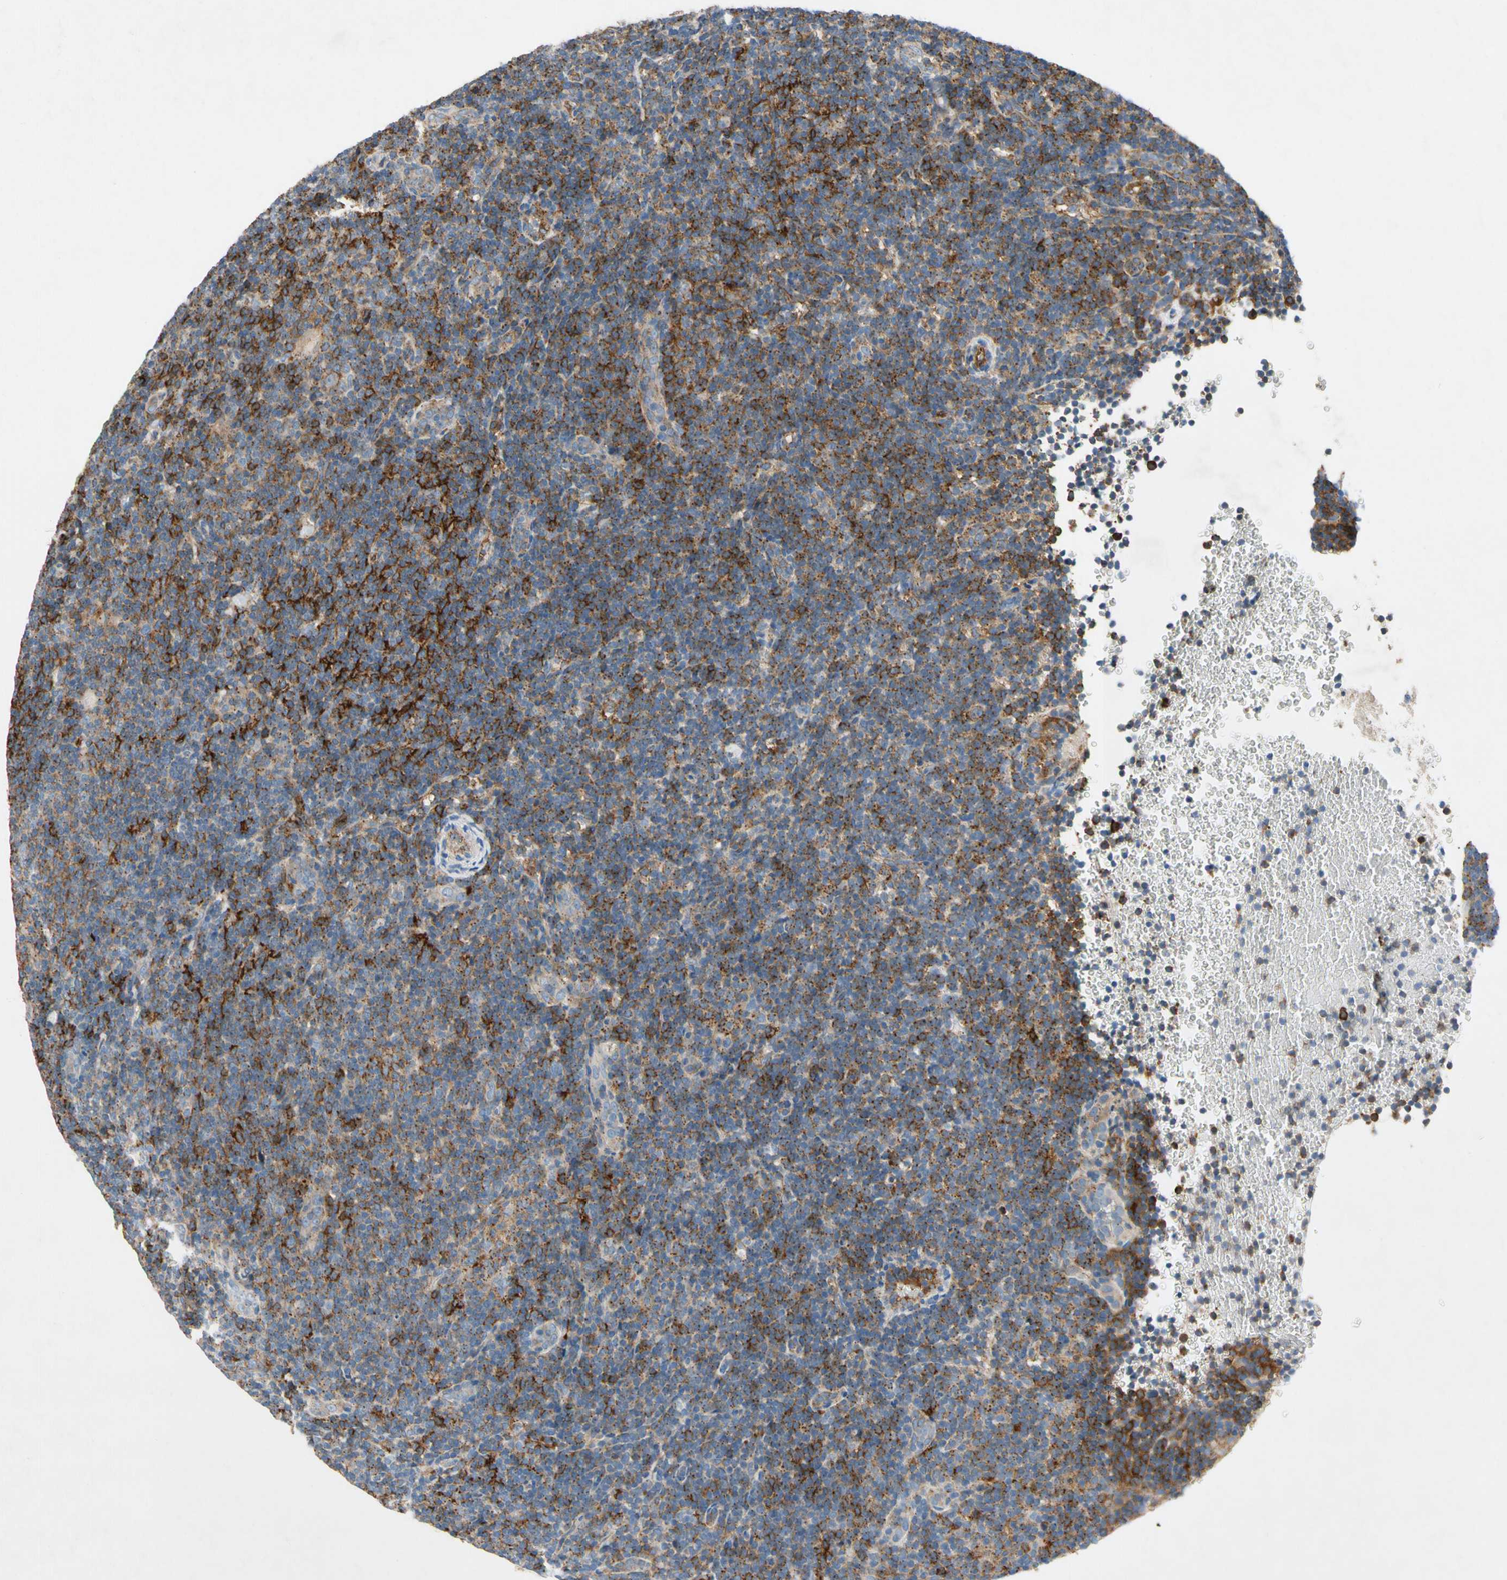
{"staining": {"intensity": "weak", "quantity": ">75%", "location": "cytoplasmic/membranous"}, "tissue": "lymphoma", "cell_type": "Tumor cells", "image_type": "cancer", "snomed": [{"axis": "morphology", "description": "Hodgkin's disease, NOS"}, {"axis": "topography", "description": "Lymph node"}], "caption": "An IHC histopathology image of neoplastic tissue is shown. Protein staining in brown shows weak cytoplasmic/membranous positivity in lymphoma within tumor cells. (DAB IHC, brown staining for protein, blue staining for nuclei).", "gene": "NDFIP2", "patient": {"sex": "female", "age": 57}}